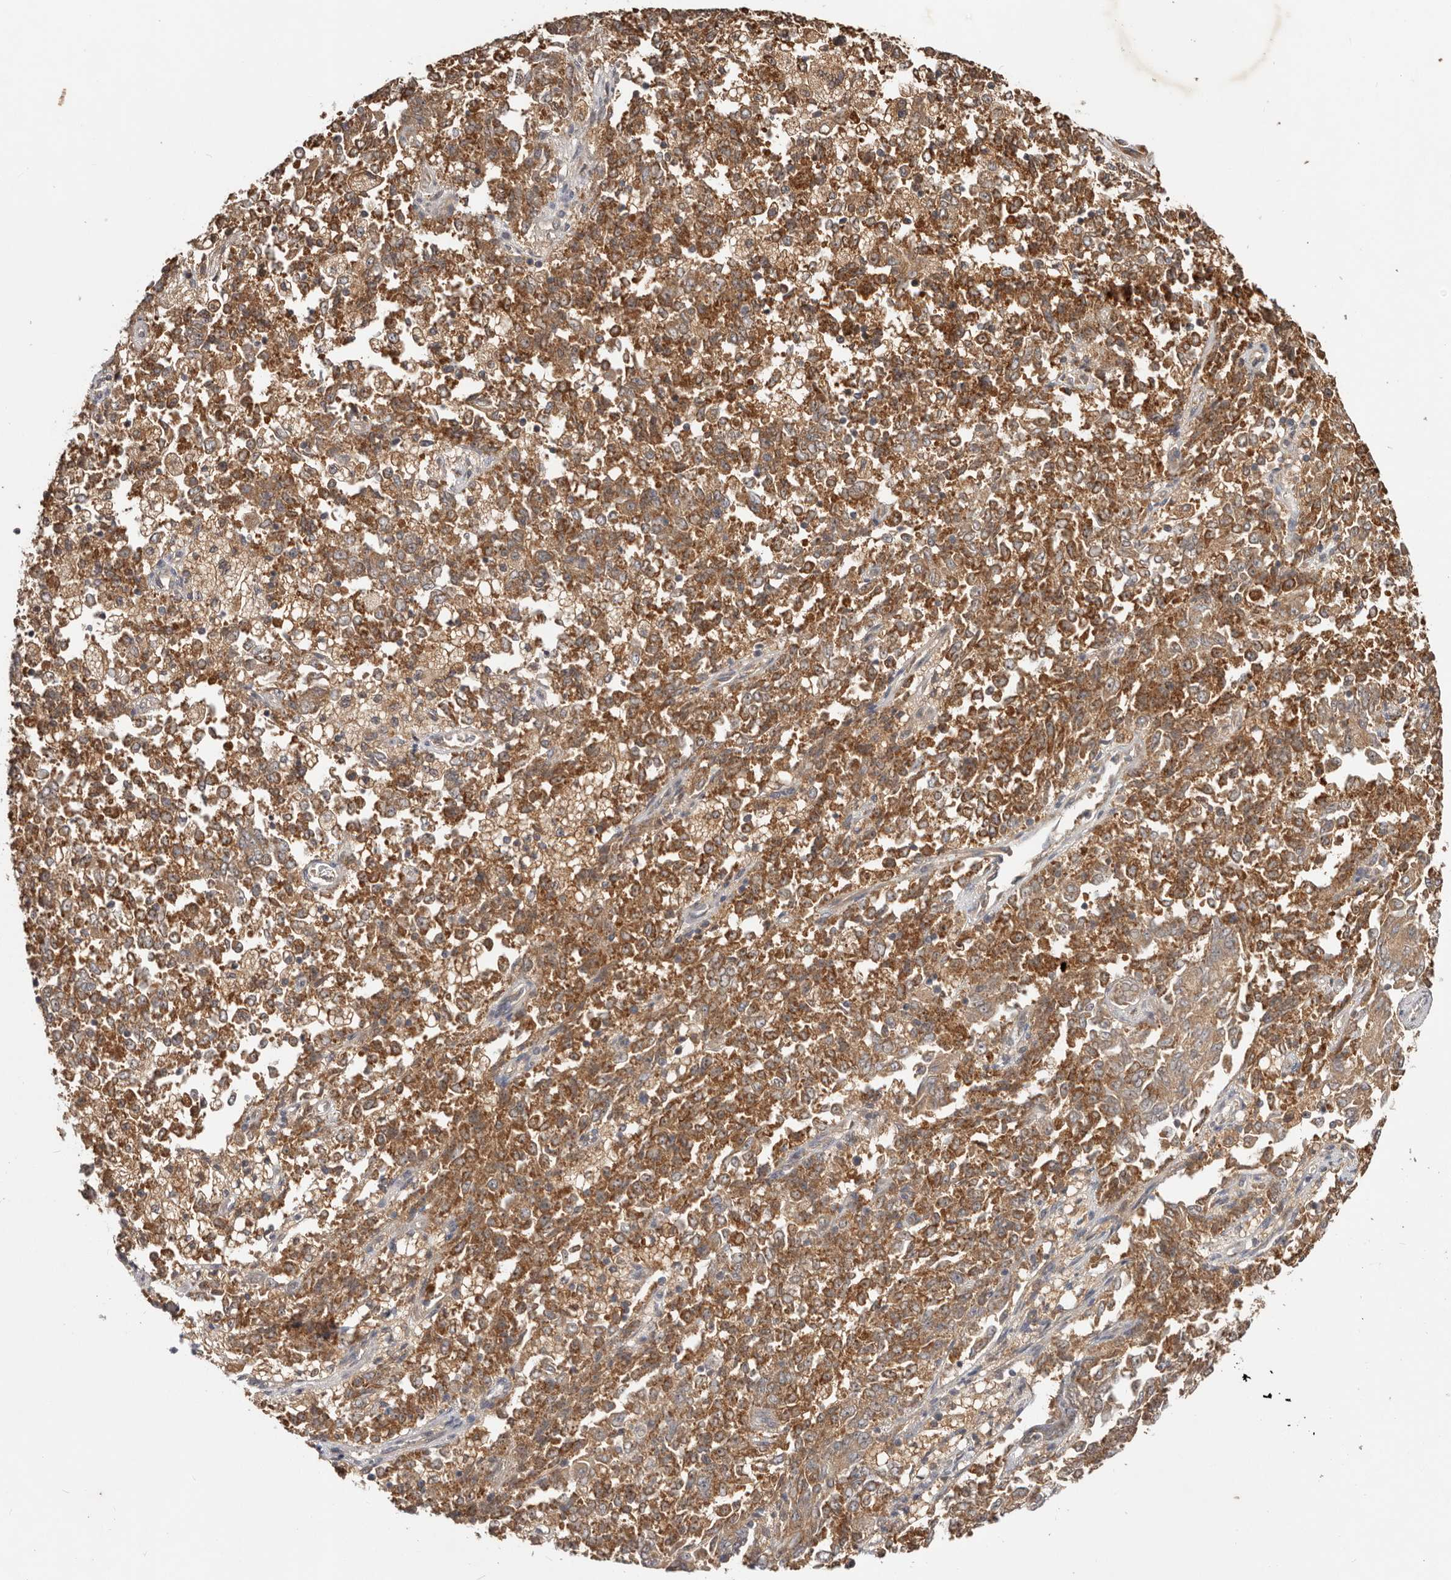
{"staining": {"intensity": "moderate", "quantity": ">75%", "location": "cytoplasmic/membranous"}, "tissue": "endometrial cancer", "cell_type": "Tumor cells", "image_type": "cancer", "snomed": [{"axis": "morphology", "description": "Adenocarcinoma, NOS"}, {"axis": "topography", "description": "Endometrium"}], "caption": "Immunohistochemical staining of adenocarcinoma (endometrial) demonstrates medium levels of moderate cytoplasmic/membranous positivity in approximately >75% of tumor cells. (IHC, brightfield microscopy, high magnification).", "gene": "PKIB", "patient": {"sex": "female", "age": 80}}